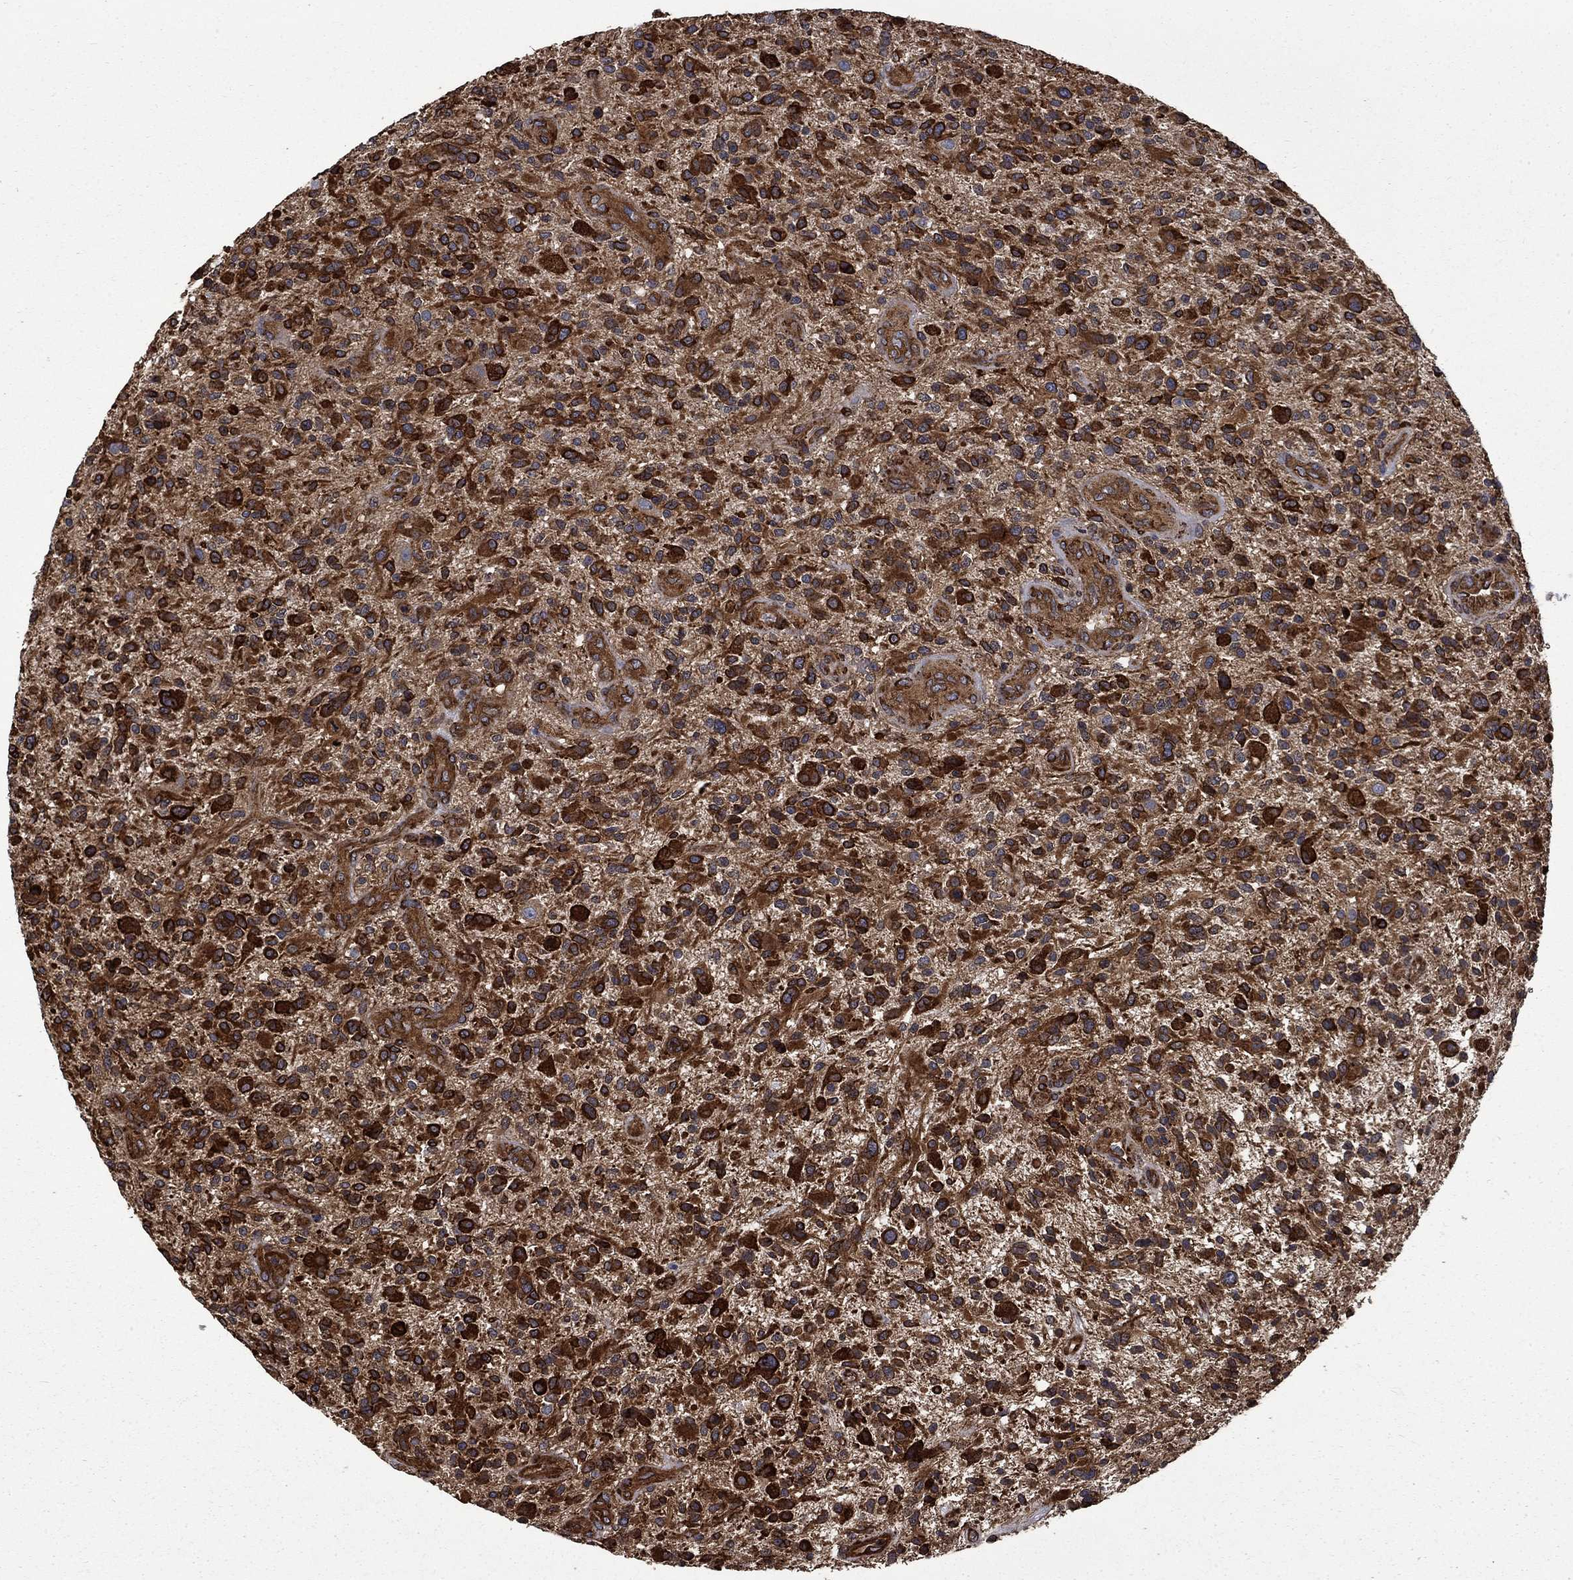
{"staining": {"intensity": "strong", "quantity": ">75%", "location": "cytoplasmic/membranous"}, "tissue": "glioma", "cell_type": "Tumor cells", "image_type": "cancer", "snomed": [{"axis": "morphology", "description": "Glioma, malignant, High grade"}, {"axis": "topography", "description": "Brain"}], "caption": "A photomicrograph of human glioma stained for a protein demonstrates strong cytoplasmic/membranous brown staining in tumor cells.", "gene": "CUTC", "patient": {"sex": "male", "age": 47}}